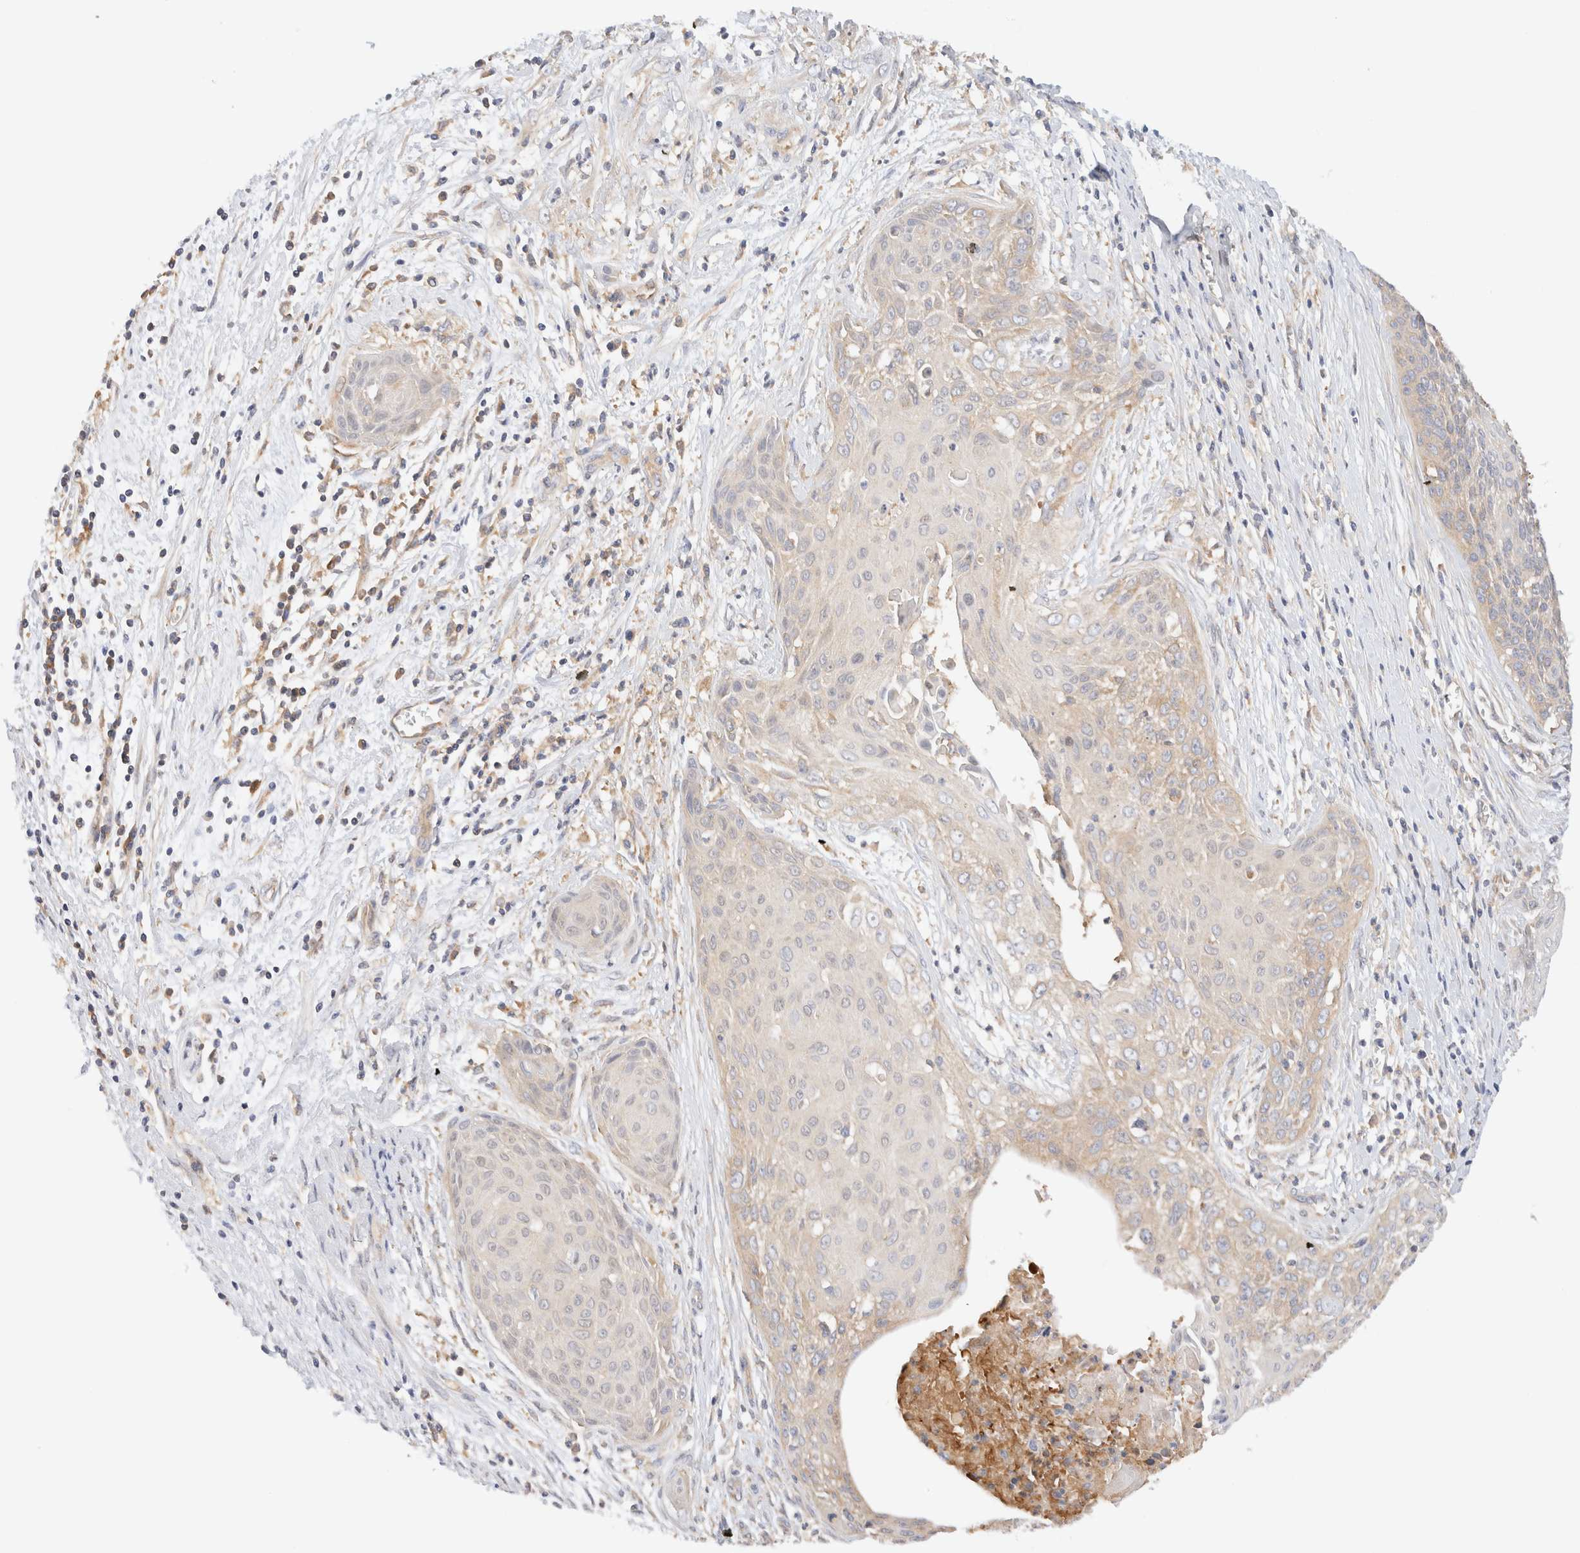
{"staining": {"intensity": "weak", "quantity": "25%-75%", "location": "cytoplasmic/membranous"}, "tissue": "cervical cancer", "cell_type": "Tumor cells", "image_type": "cancer", "snomed": [{"axis": "morphology", "description": "Squamous cell carcinoma, NOS"}, {"axis": "topography", "description": "Cervix"}], "caption": "This image displays cervical cancer (squamous cell carcinoma) stained with immunohistochemistry to label a protein in brown. The cytoplasmic/membranous of tumor cells show weak positivity for the protein. Nuclei are counter-stained blue.", "gene": "RABEP1", "patient": {"sex": "female", "age": 55}}